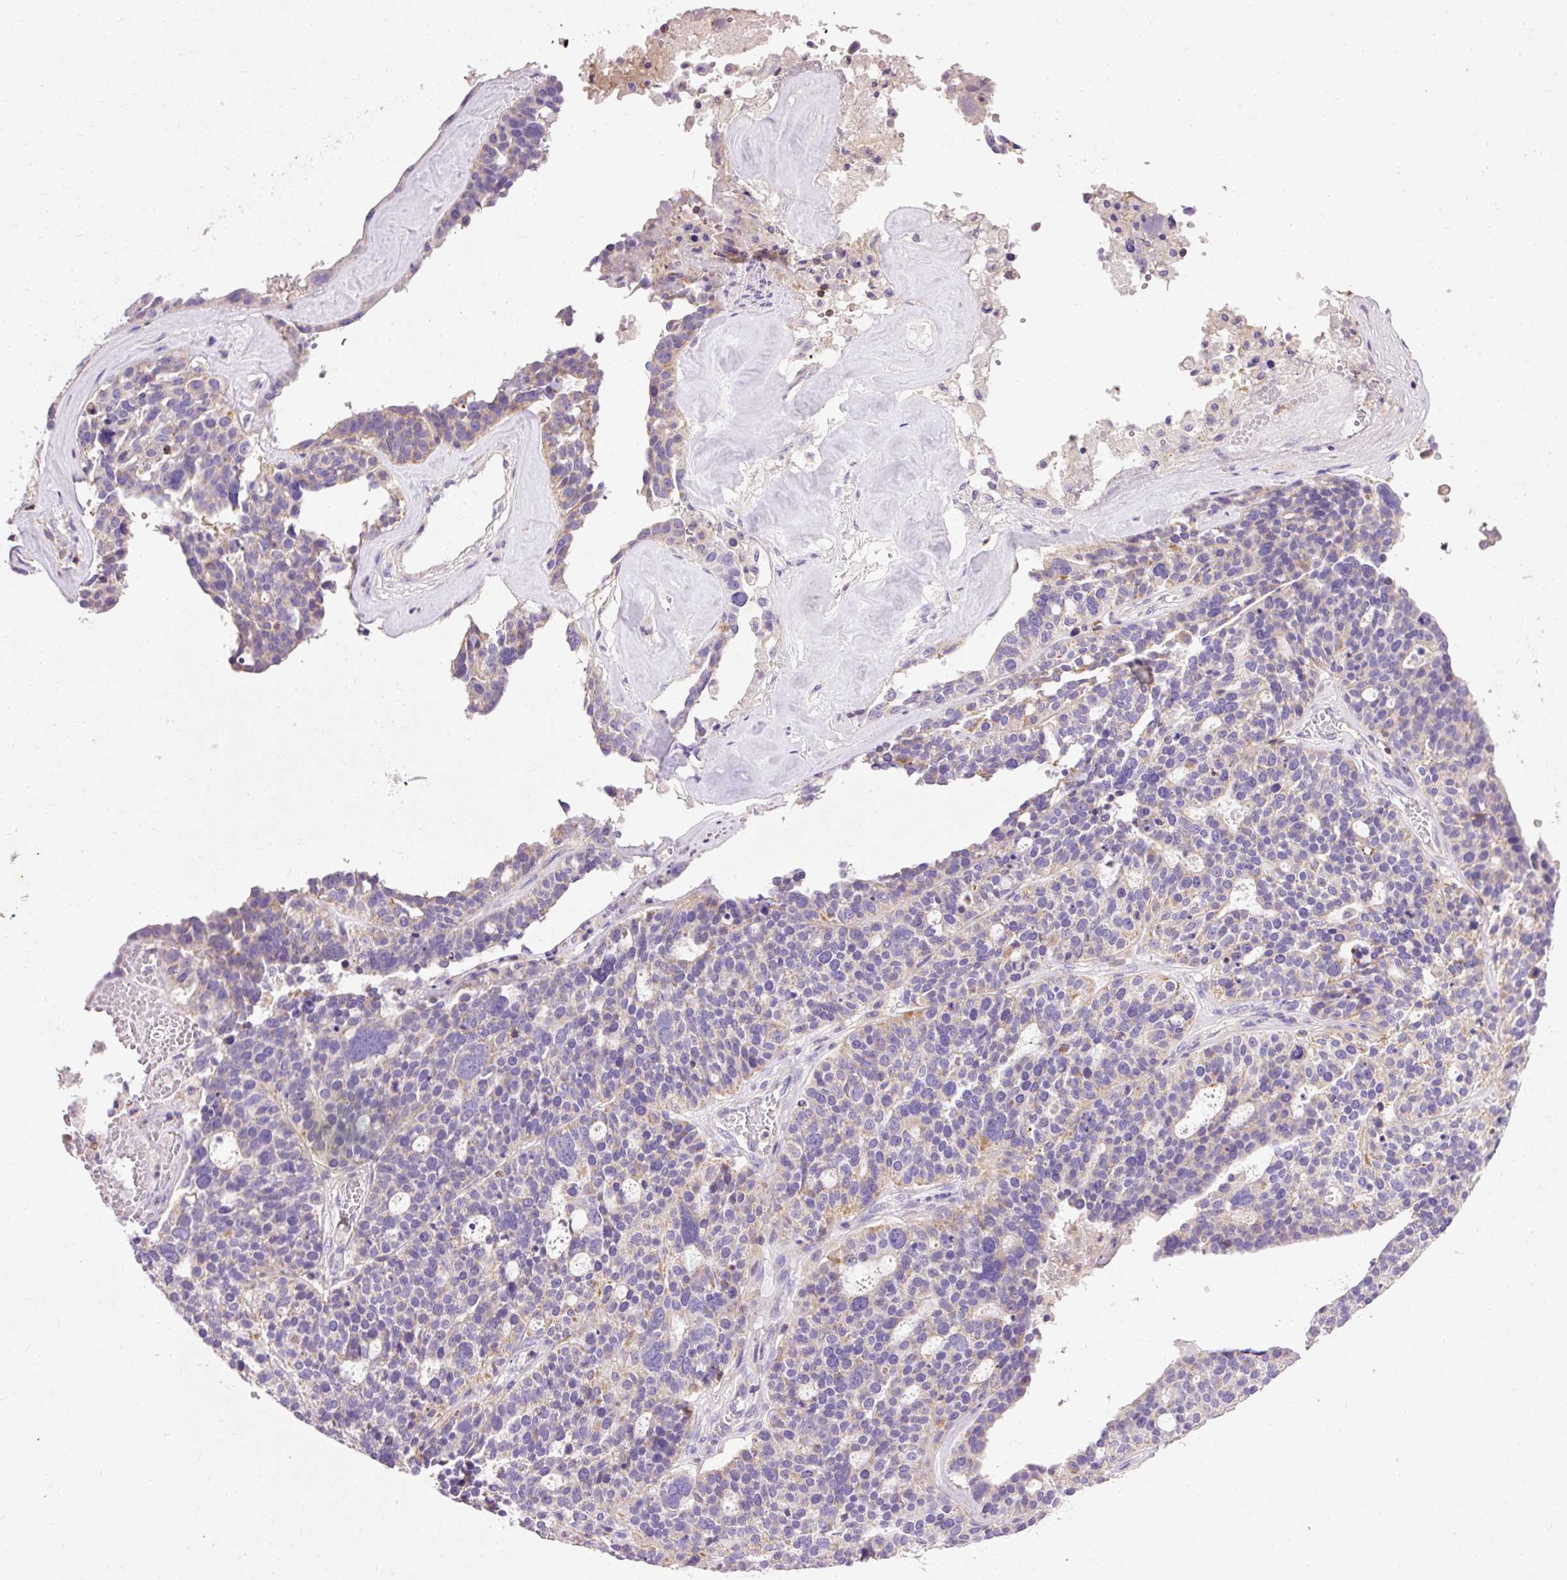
{"staining": {"intensity": "weak", "quantity": "<25%", "location": "cytoplasmic/membranous"}, "tissue": "ovarian cancer", "cell_type": "Tumor cells", "image_type": "cancer", "snomed": [{"axis": "morphology", "description": "Cystadenocarcinoma, serous, NOS"}, {"axis": "topography", "description": "Ovary"}], "caption": "The histopathology image exhibits no significant expression in tumor cells of ovarian cancer.", "gene": "IMMT", "patient": {"sex": "female", "age": 59}}